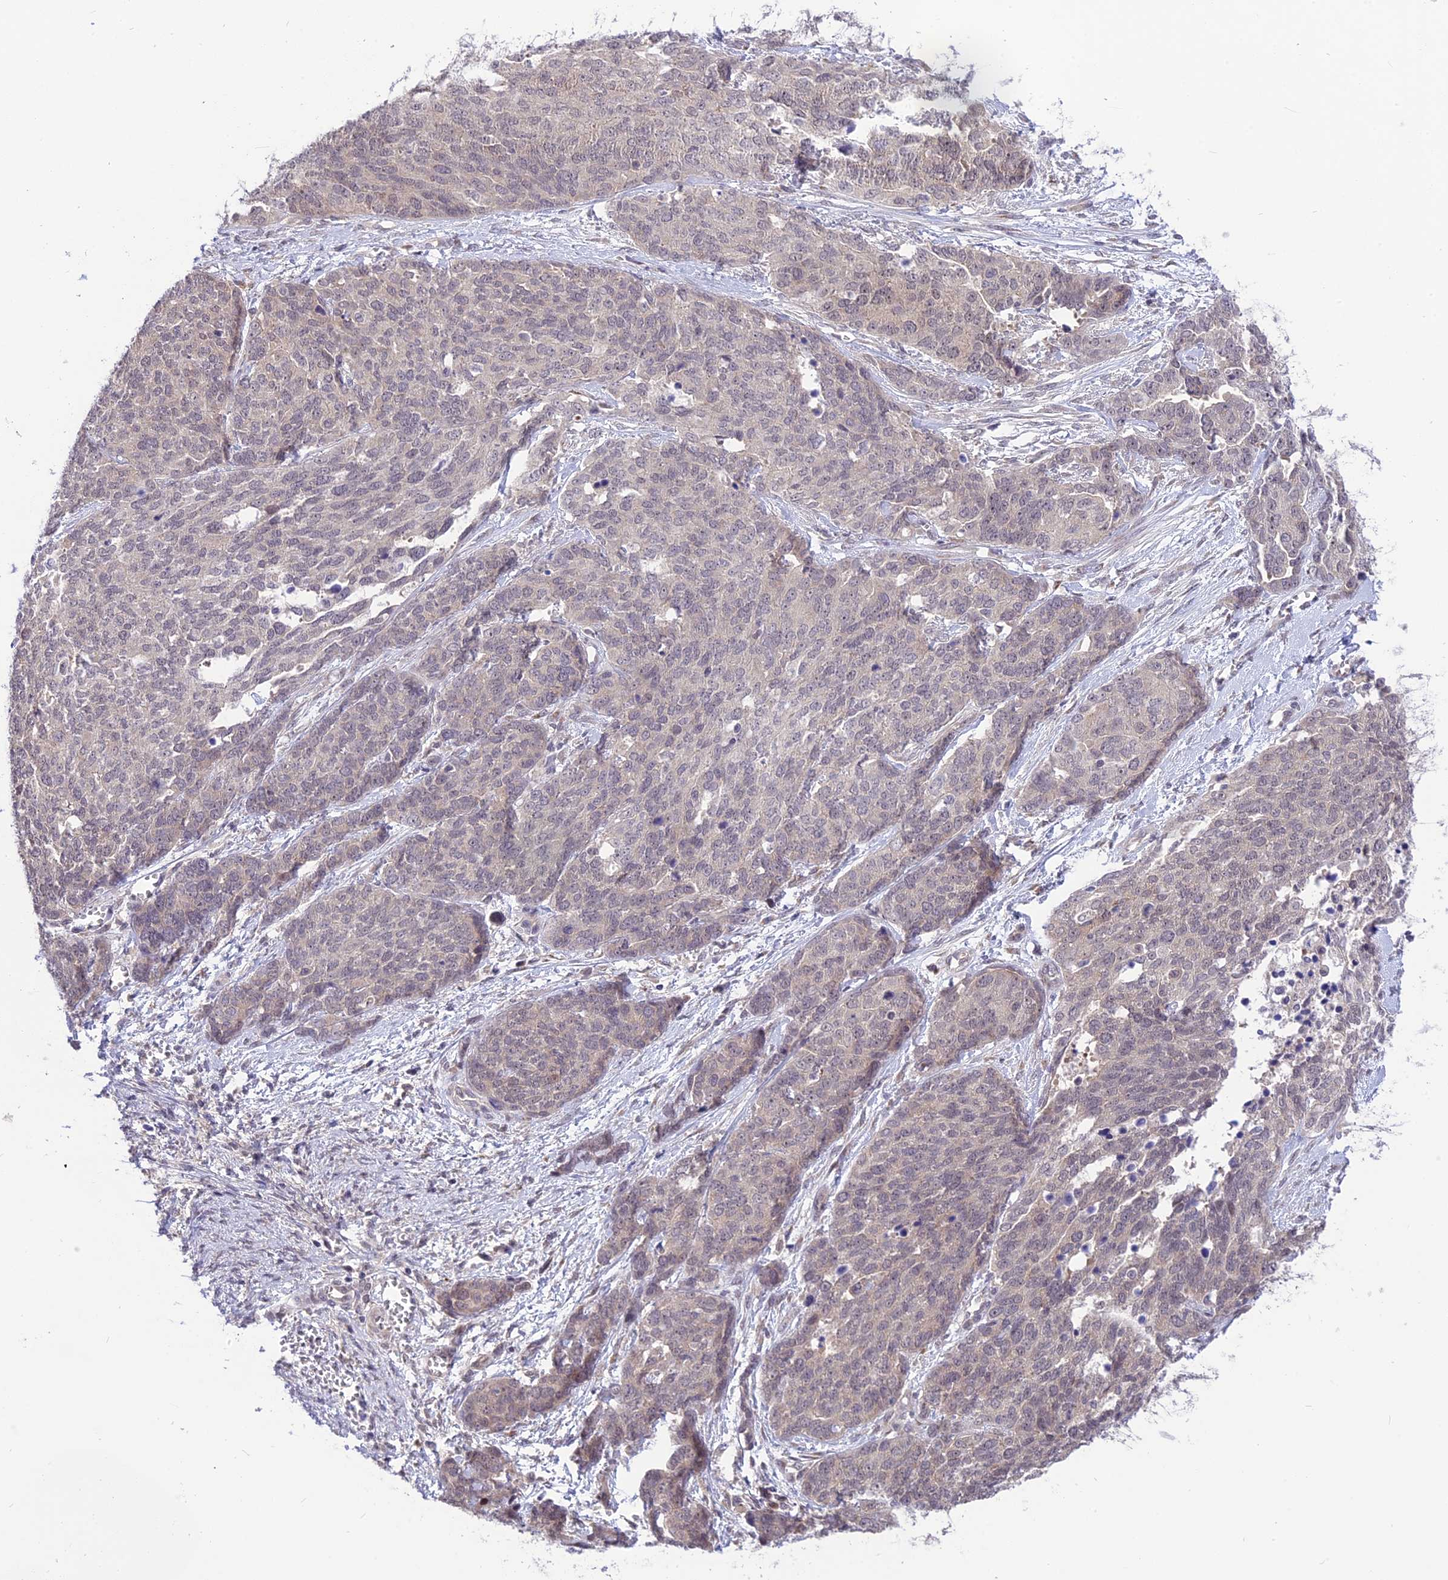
{"staining": {"intensity": "negative", "quantity": "none", "location": "none"}, "tissue": "ovarian cancer", "cell_type": "Tumor cells", "image_type": "cancer", "snomed": [{"axis": "morphology", "description": "Cystadenocarcinoma, serous, NOS"}, {"axis": "topography", "description": "Ovary"}], "caption": "Tumor cells are negative for protein expression in human ovarian cancer (serous cystadenocarcinoma).", "gene": "ZNF837", "patient": {"sex": "female", "age": 44}}